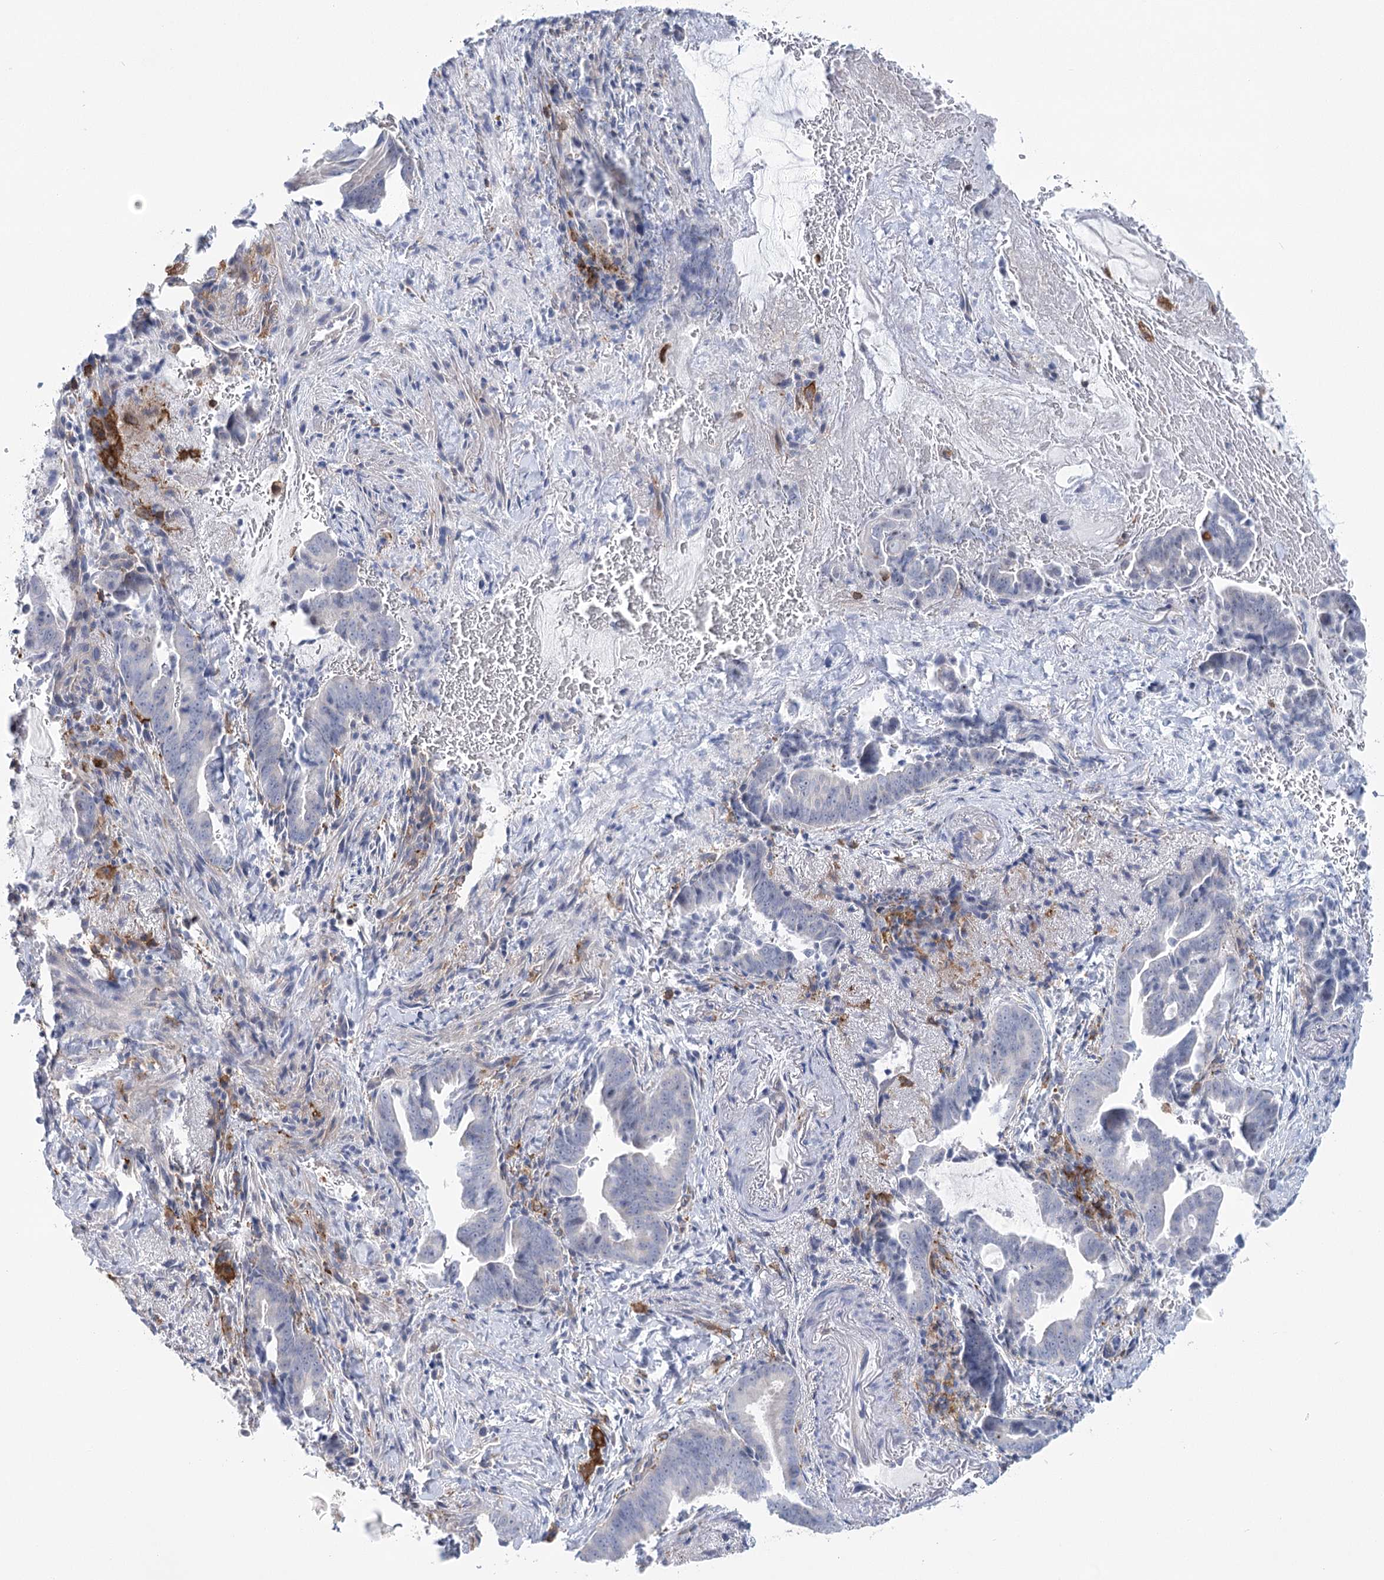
{"staining": {"intensity": "negative", "quantity": "none", "location": "none"}, "tissue": "pancreatic cancer", "cell_type": "Tumor cells", "image_type": "cancer", "snomed": [{"axis": "morphology", "description": "Adenocarcinoma, NOS"}, {"axis": "topography", "description": "Pancreas"}], "caption": "DAB (3,3'-diaminobenzidine) immunohistochemical staining of pancreatic cancer demonstrates no significant expression in tumor cells.", "gene": "CCDC88A", "patient": {"sex": "female", "age": 63}}